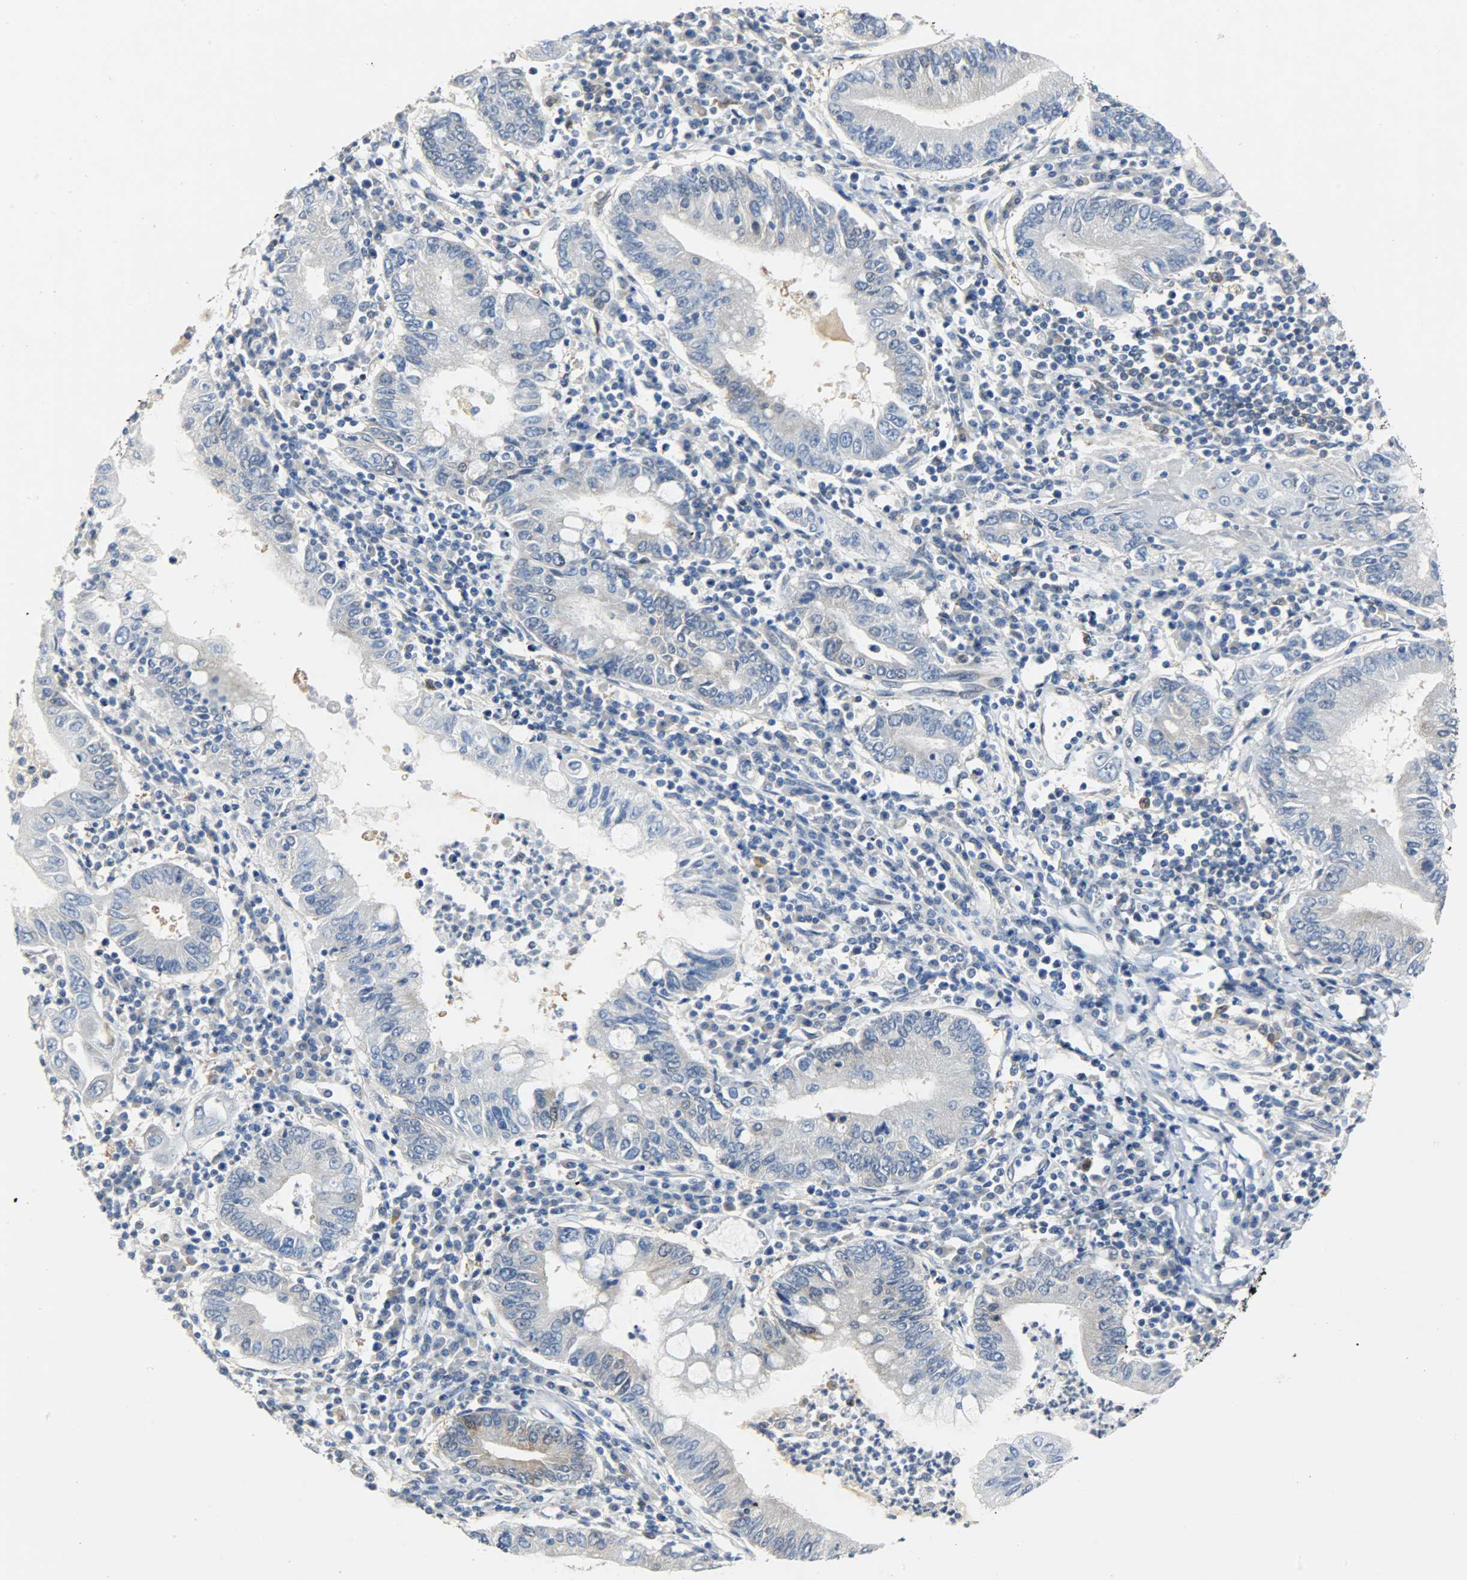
{"staining": {"intensity": "negative", "quantity": "none", "location": "none"}, "tissue": "stomach cancer", "cell_type": "Tumor cells", "image_type": "cancer", "snomed": [{"axis": "morphology", "description": "Normal tissue, NOS"}, {"axis": "morphology", "description": "Adenocarcinoma, NOS"}, {"axis": "topography", "description": "Esophagus"}, {"axis": "topography", "description": "Stomach, upper"}, {"axis": "topography", "description": "Peripheral nerve tissue"}], "caption": "A photomicrograph of adenocarcinoma (stomach) stained for a protein shows no brown staining in tumor cells.", "gene": "EIF4EBP1", "patient": {"sex": "male", "age": 62}}